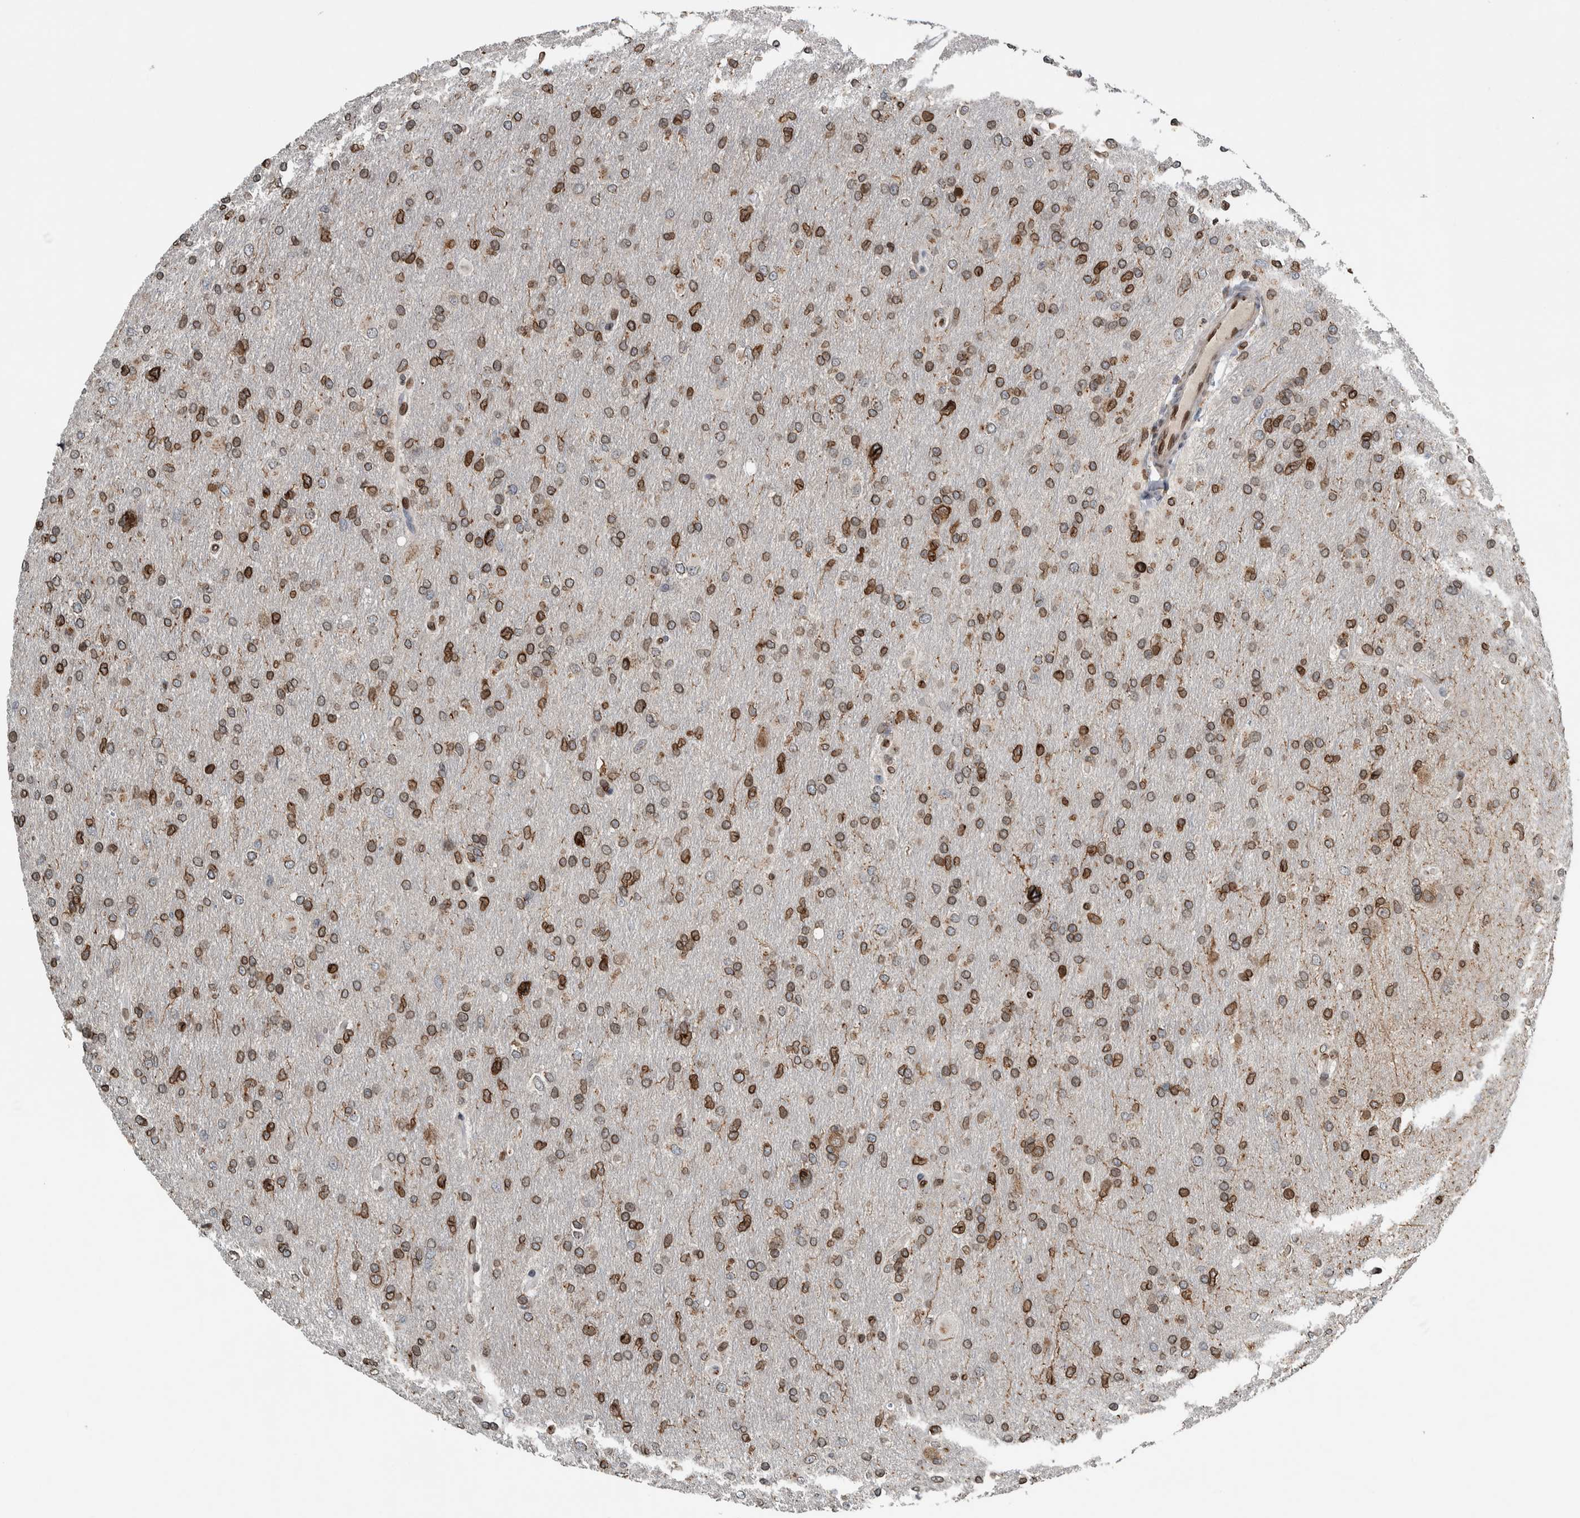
{"staining": {"intensity": "strong", "quantity": ">75%", "location": "cytoplasmic/membranous,nuclear"}, "tissue": "glioma", "cell_type": "Tumor cells", "image_type": "cancer", "snomed": [{"axis": "morphology", "description": "Glioma, malignant, High grade"}, {"axis": "topography", "description": "Cerebral cortex"}], "caption": "Immunohistochemical staining of human glioma reveals strong cytoplasmic/membranous and nuclear protein positivity in approximately >75% of tumor cells.", "gene": "FAM135B", "patient": {"sex": "female", "age": 36}}